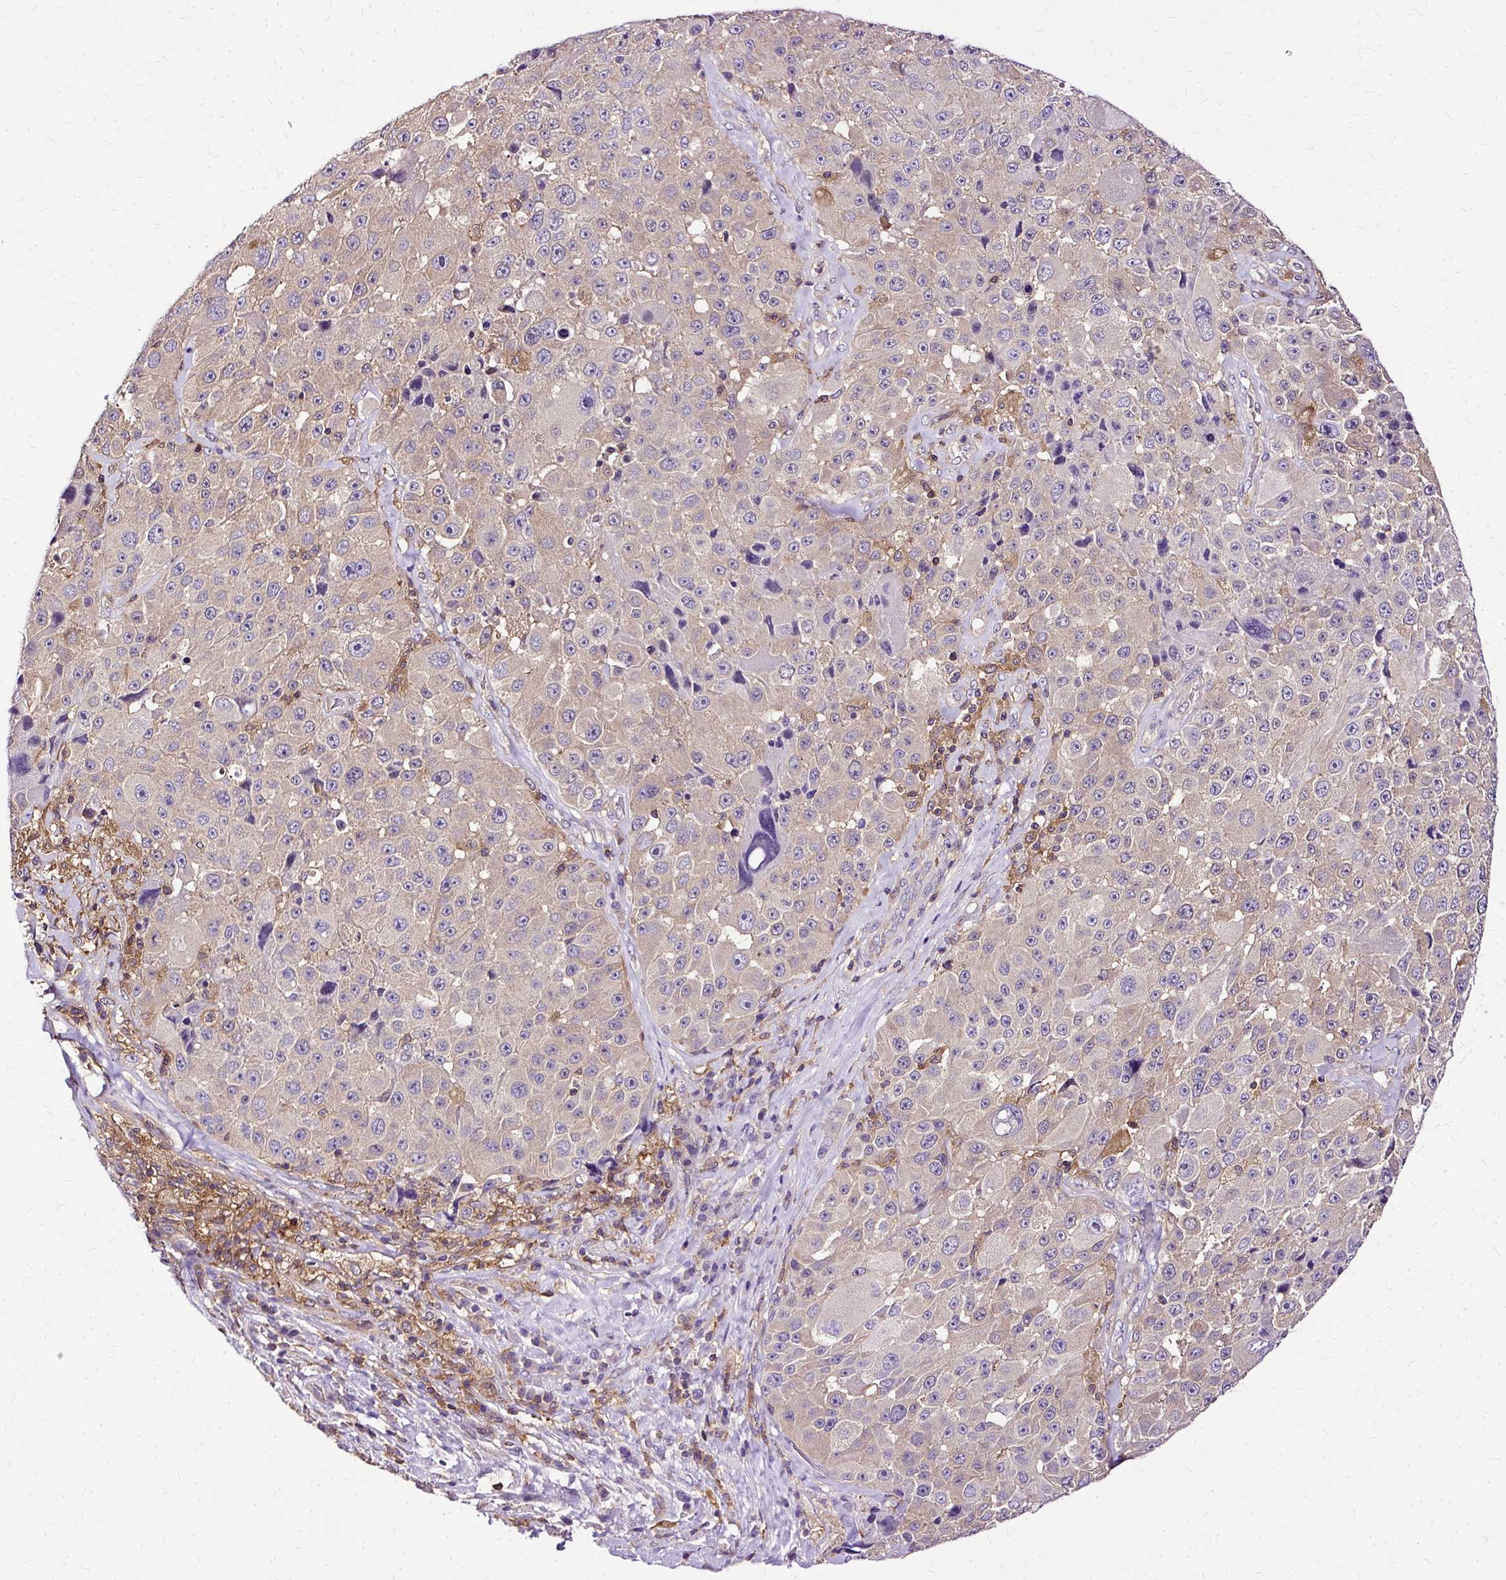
{"staining": {"intensity": "weak", "quantity": "<25%", "location": "cytoplasmic/membranous"}, "tissue": "melanoma", "cell_type": "Tumor cells", "image_type": "cancer", "snomed": [{"axis": "morphology", "description": "Malignant melanoma, Metastatic site"}, {"axis": "topography", "description": "Lymph node"}], "caption": "Tumor cells are negative for brown protein staining in malignant melanoma (metastatic site).", "gene": "TWF2", "patient": {"sex": "male", "age": 62}}